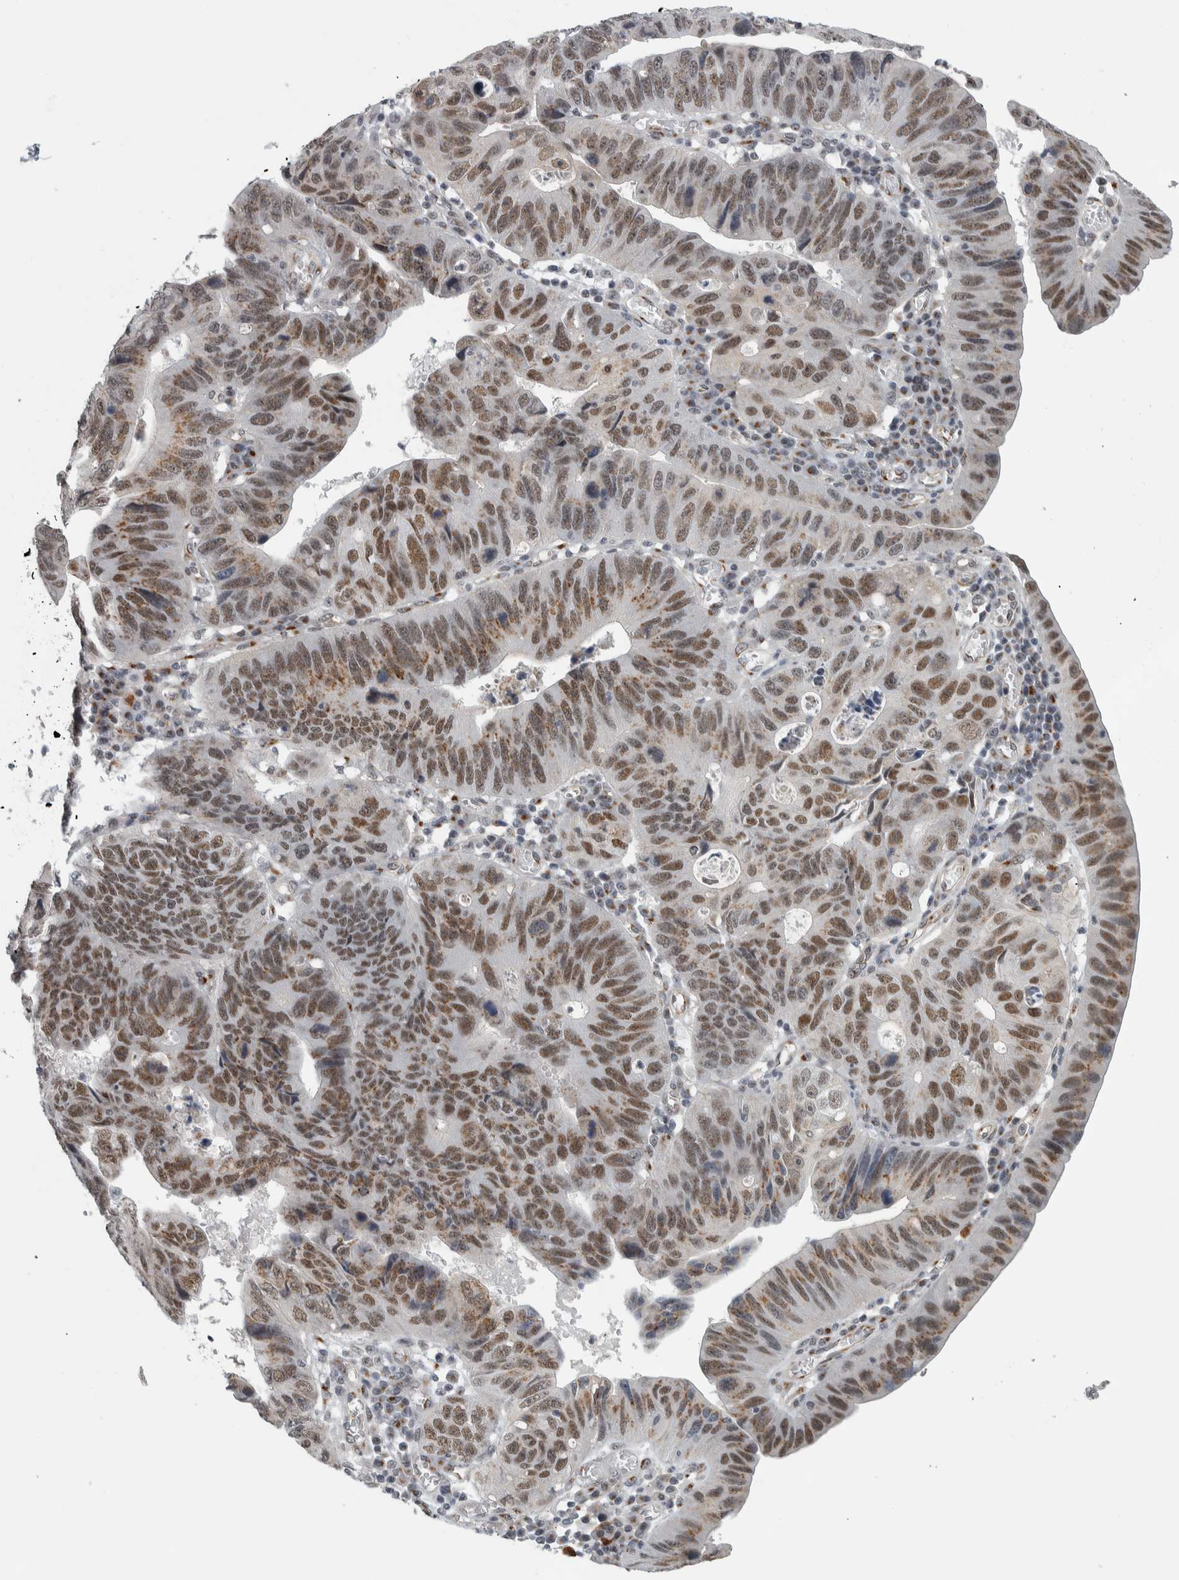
{"staining": {"intensity": "moderate", "quantity": ">75%", "location": "cytoplasmic/membranous,nuclear"}, "tissue": "stomach cancer", "cell_type": "Tumor cells", "image_type": "cancer", "snomed": [{"axis": "morphology", "description": "Adenocarcinoma, NOS"}, {"axis": "topography", "description": "Stomach"}], "caption": "Immunohistochemistry (IHC) (DAB (3,3'-diaminobenzidine)) staining of human stomach adenocarcinoma displays moderate cytoplasmic/membranous and nuclear protein expression in approximately >75% of tumor cells.", "gene": "ZMYND8", "patient": {"sex": "male", "age": 59}}